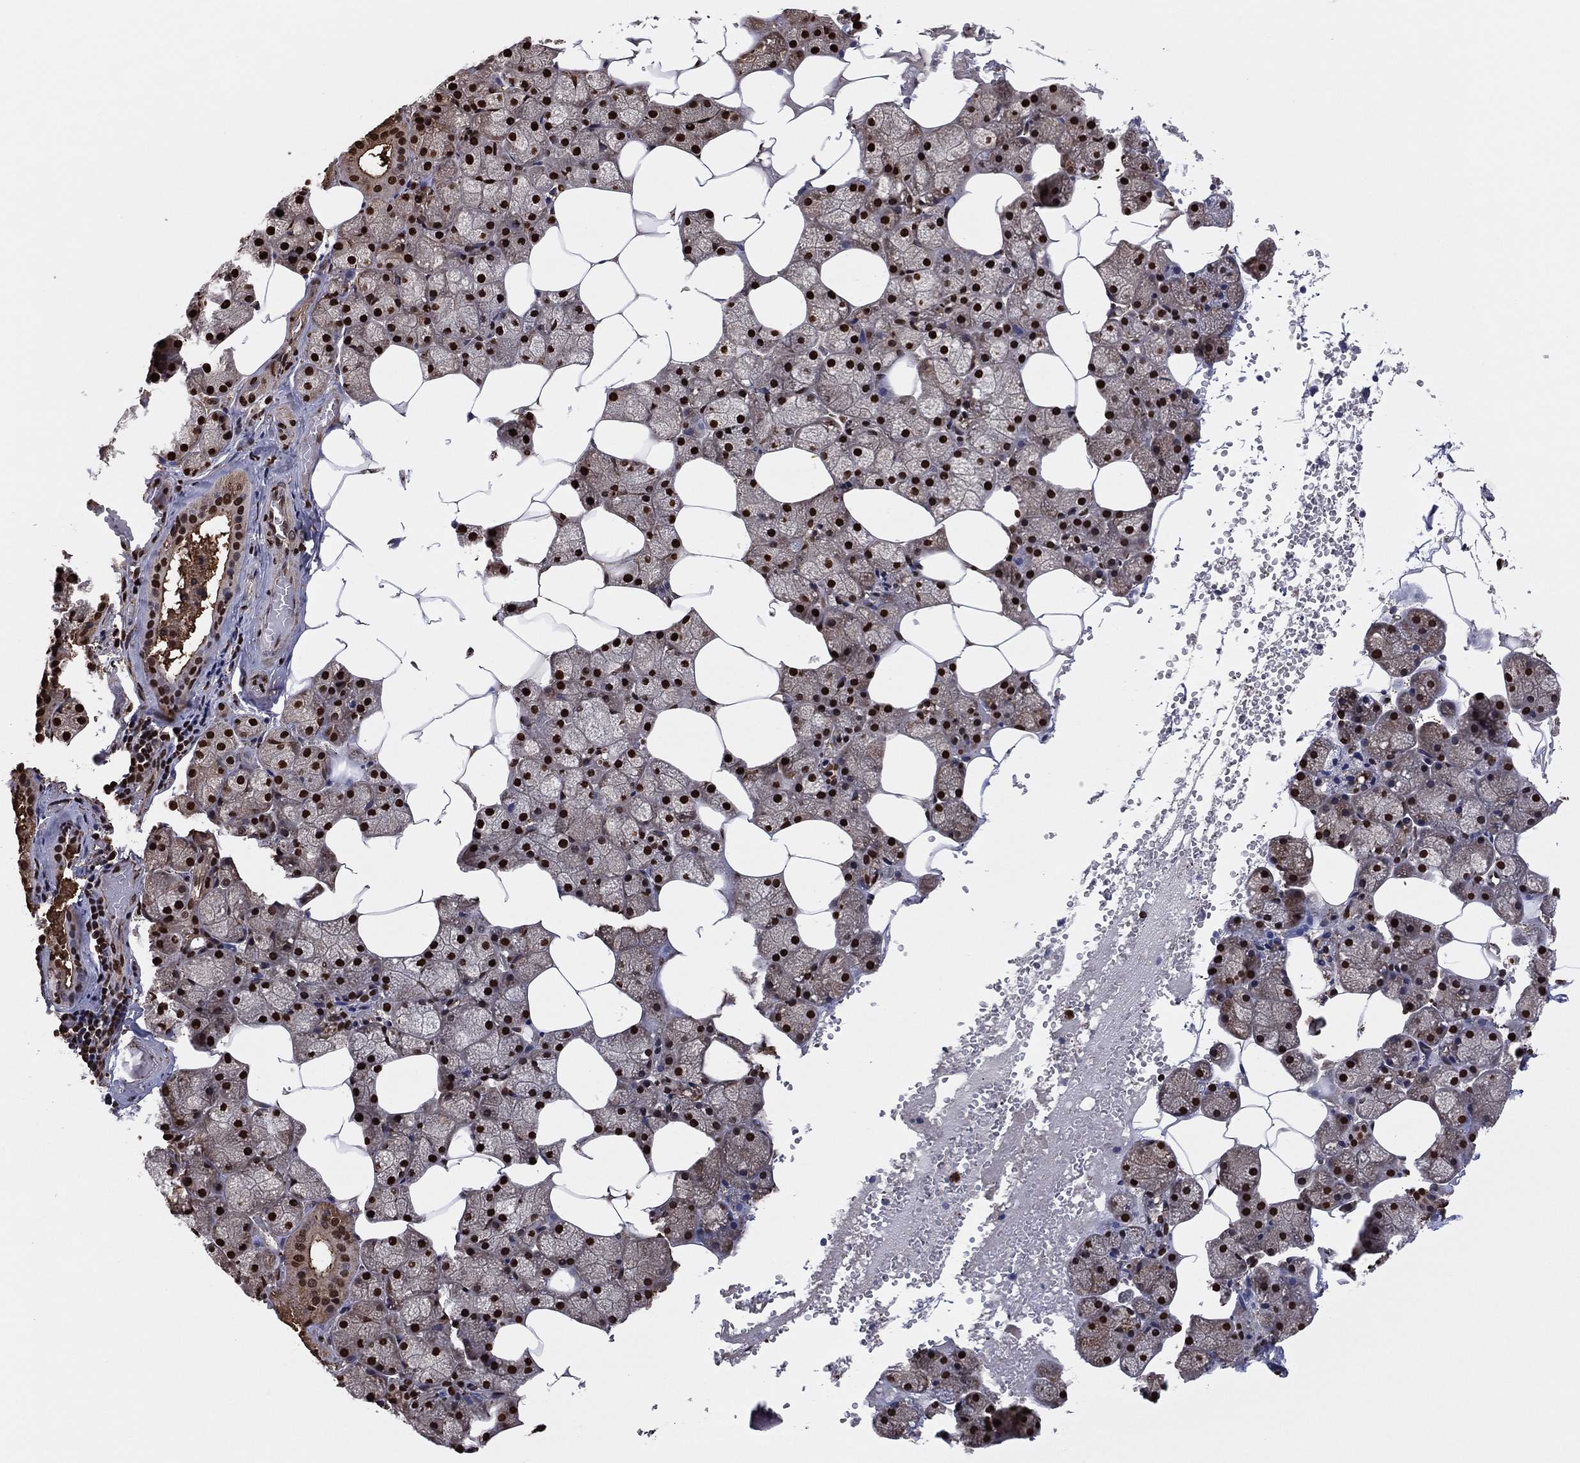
{"staining": {"intensity": "strong", "quantity": ">75%", "location": "nuclear"}, "tissue": "salivary gland", "cell_type": "Glandular cells", "image_type": "normal", "snomed": [{"axis": "morphology", "description": "Normal tissue, NOS"}, {"axis": "topography", "description": "Salivary gland"}], "caption": "Salivary gland stained for a protein (brown) displays strong nuclear positive positivity in approximately >75% of glandular cells.", "gene": "GAPDH", "patient": {"sex": "male", "age": 38}}